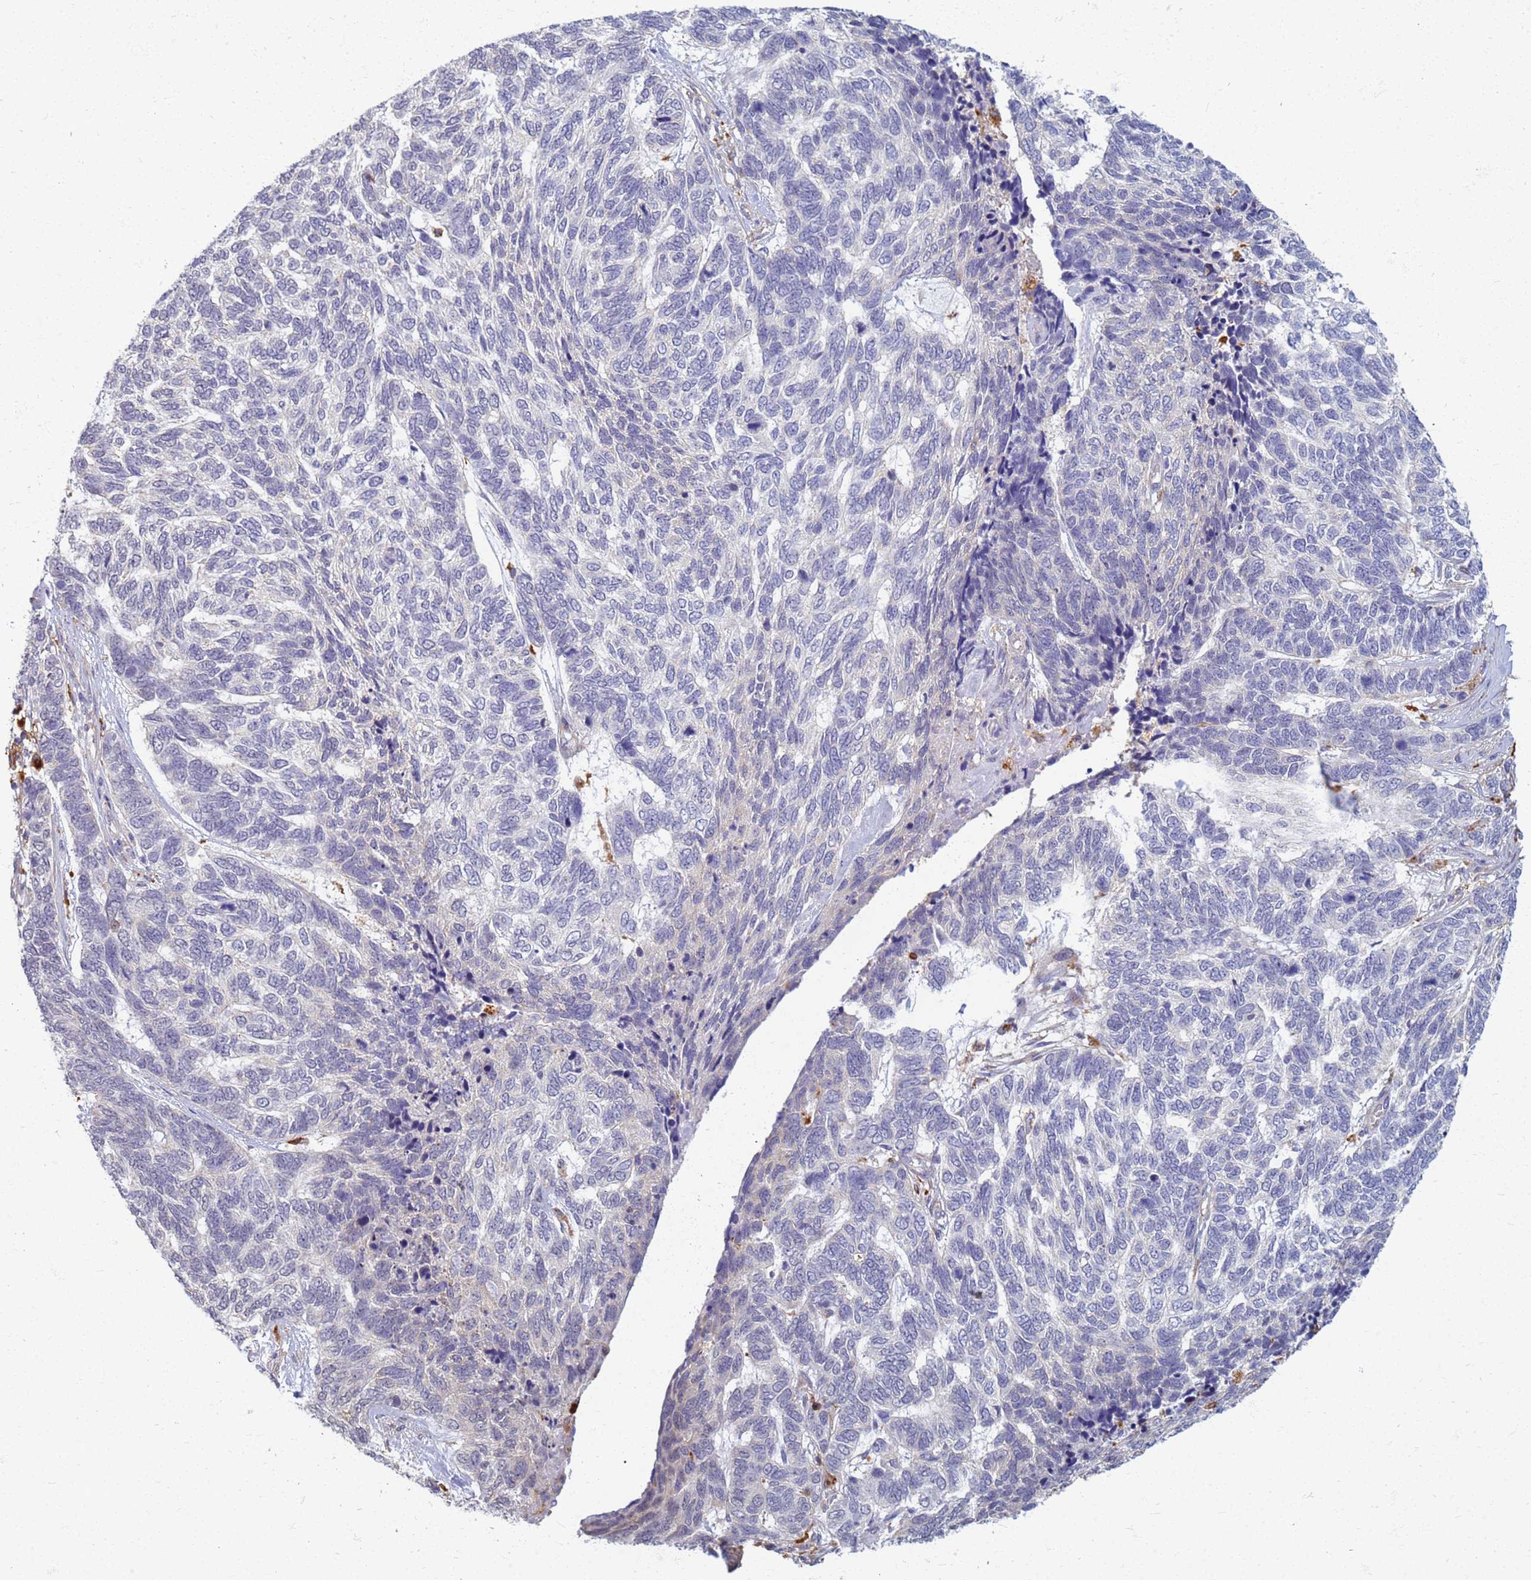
{"staining": {"intensity": "negative", "quantity": "none", "location": "none"}, "tissue": "skin cancer", "cell_type": "Tumor cells", "image_type": "cancer", "snomed": [{"axis": "morphology", "description": "Basal cell carcinoma"}, {"axis": "topography", "description": "Skin"}], "caption": "High power microscopy micrograph of an immunohistochemistry photomicrograph of skin cancer (basal cell carcinoma), revealing no significant expression in tumor cells. (DAB (3,3'-diaminobenzidine) immunohistochemistry (IHC), high magnification).", "gene": "ATP6V1E1", "patient": {"sex": "female", "age": 65}}